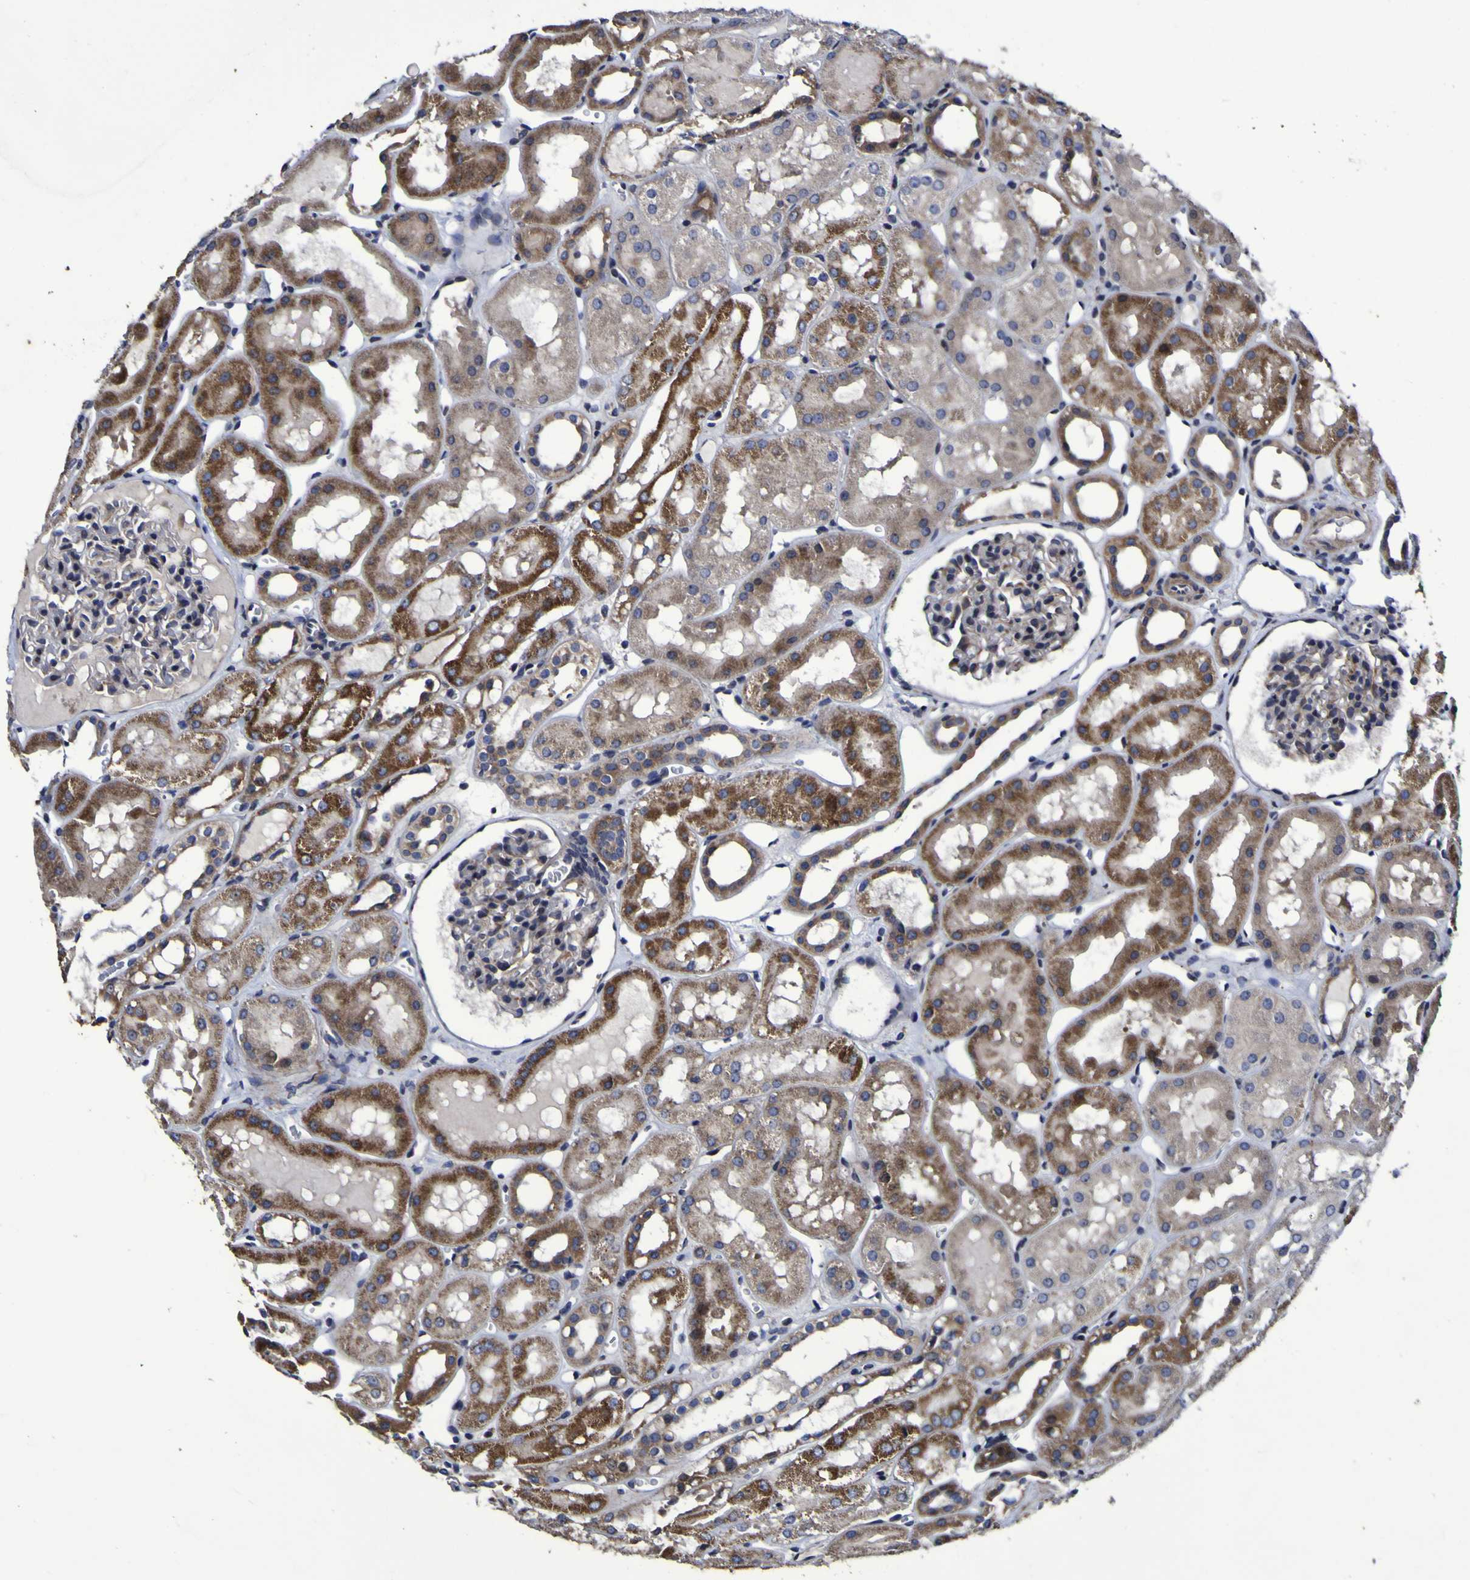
{"staining": {"intensity": "weak", "quantity": "<25%", "location": "cytoplasmic/membranous"}, "tissue": "kidney", "cell_type": "Cells in glomeruli", "image_type": "normal", "snomed": [{"axis": "morphology", "description": "Normal tissue, NOS"}, {"axis": "topography", "description": "Kidney"}, {"axis": "topography", "description": "Urinary bladder"}], "caption": "A micrograph of kidney stained for a protein reveals no brown staining in cells in glomeruli. The staining is performed using DAB (3,3'-diaminobenzidine) brown chromogen with nuclei counter-stained in using hematoxylin.", "gene": "P3H1", "patient": {"sex": "male", "age": 16}}